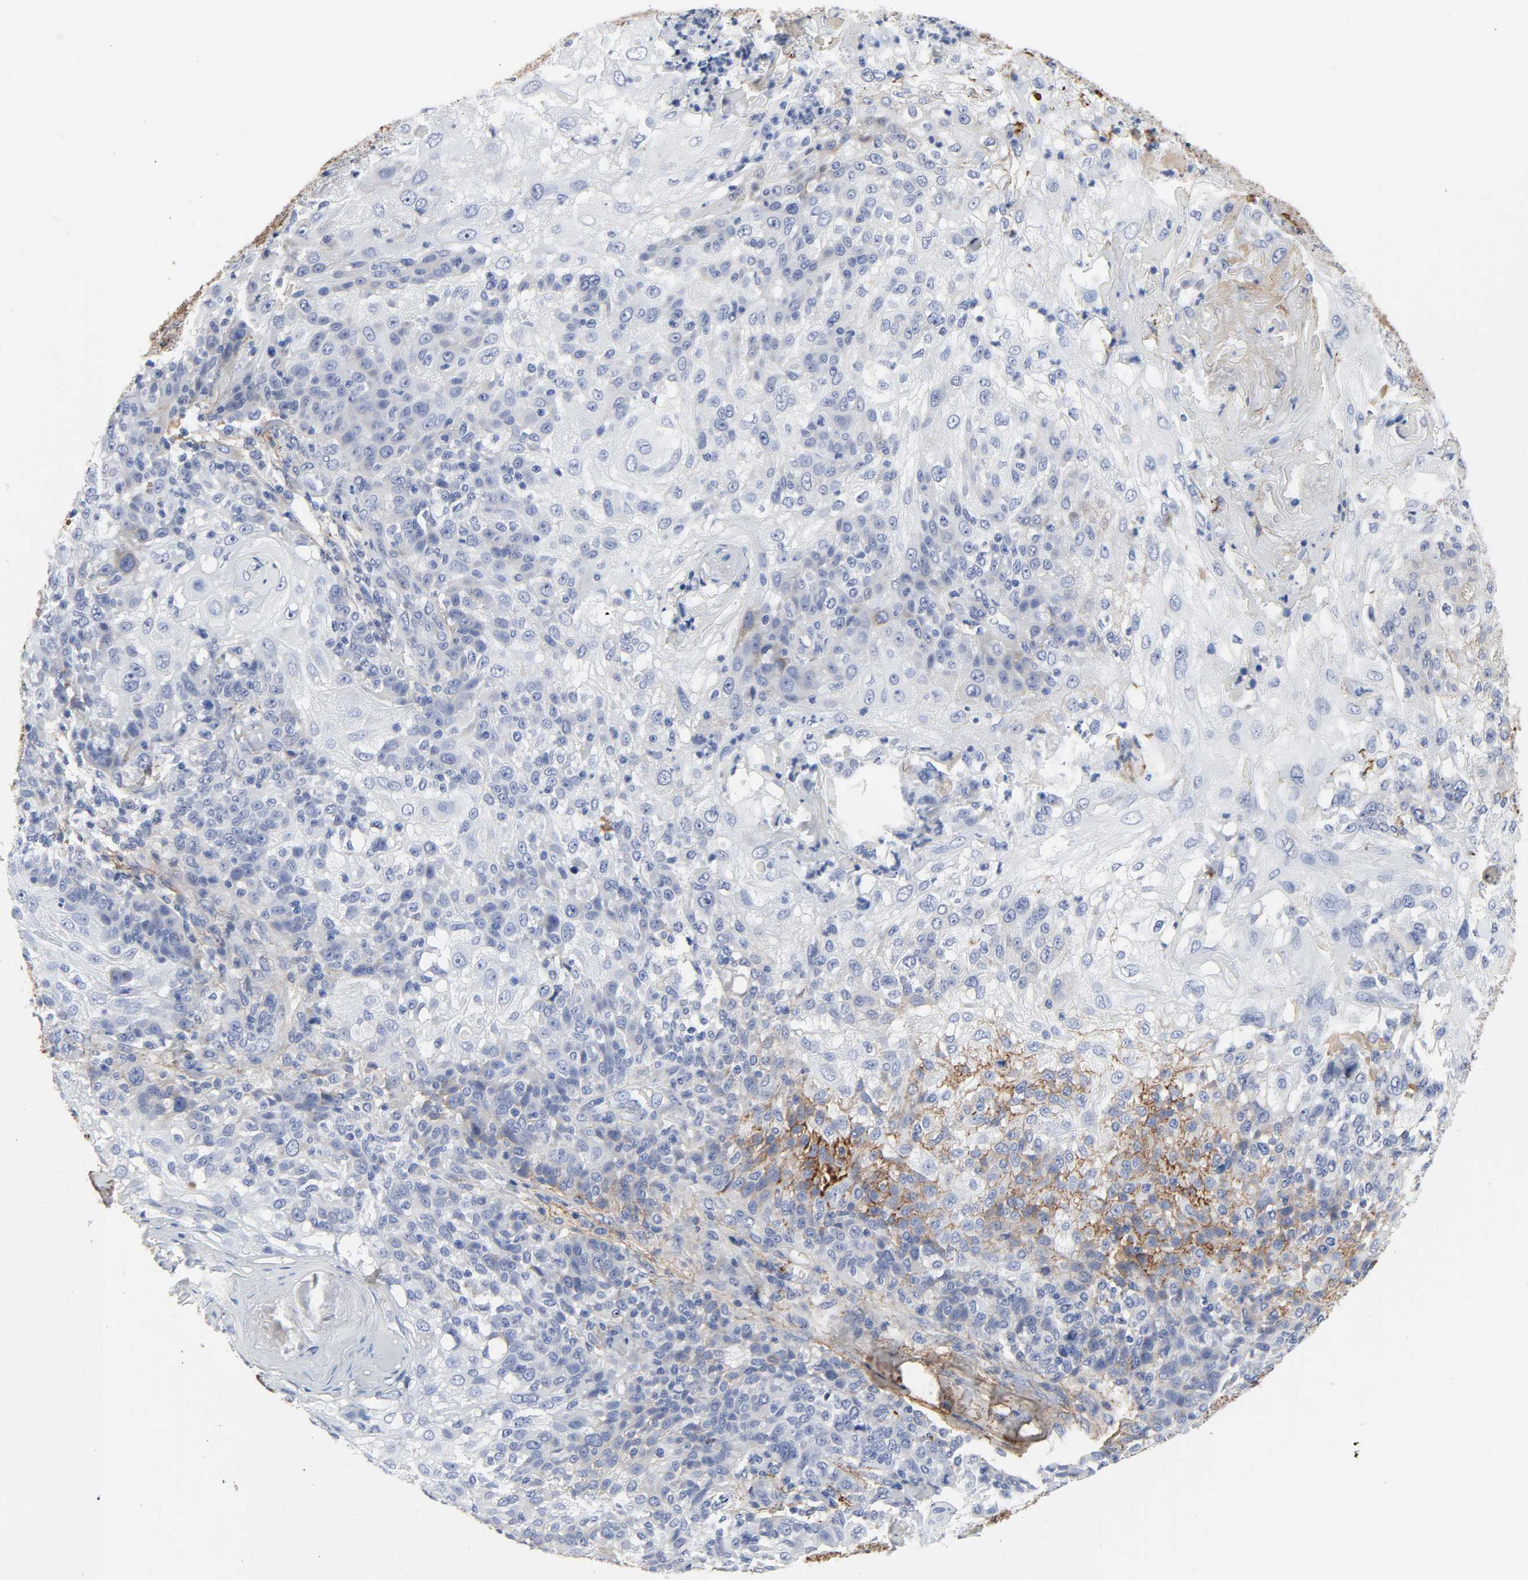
{"staining": {"intensity": "negative", "quantity": "none", "location": "none"}, "tissue": "skin cancer", "cell_type": "Tumor cells", "image_type": "cancer", "snomed": [{"axis": "morphology", "description": "Normal tissue, NOS"}, {"axis": "morphology", "description": "Squamous cell carcinoma, NOS"}, {"axis": "topography", "description": "Skin"}], "caption": "High power microscopy histopathology image of an immunohistochemistry (IHC) photomicrograph of skin cancer, revealing no significant positivity in tumor cells.", "gene": "FBLN1", "patient": {"sex": "female", "age": 83}}